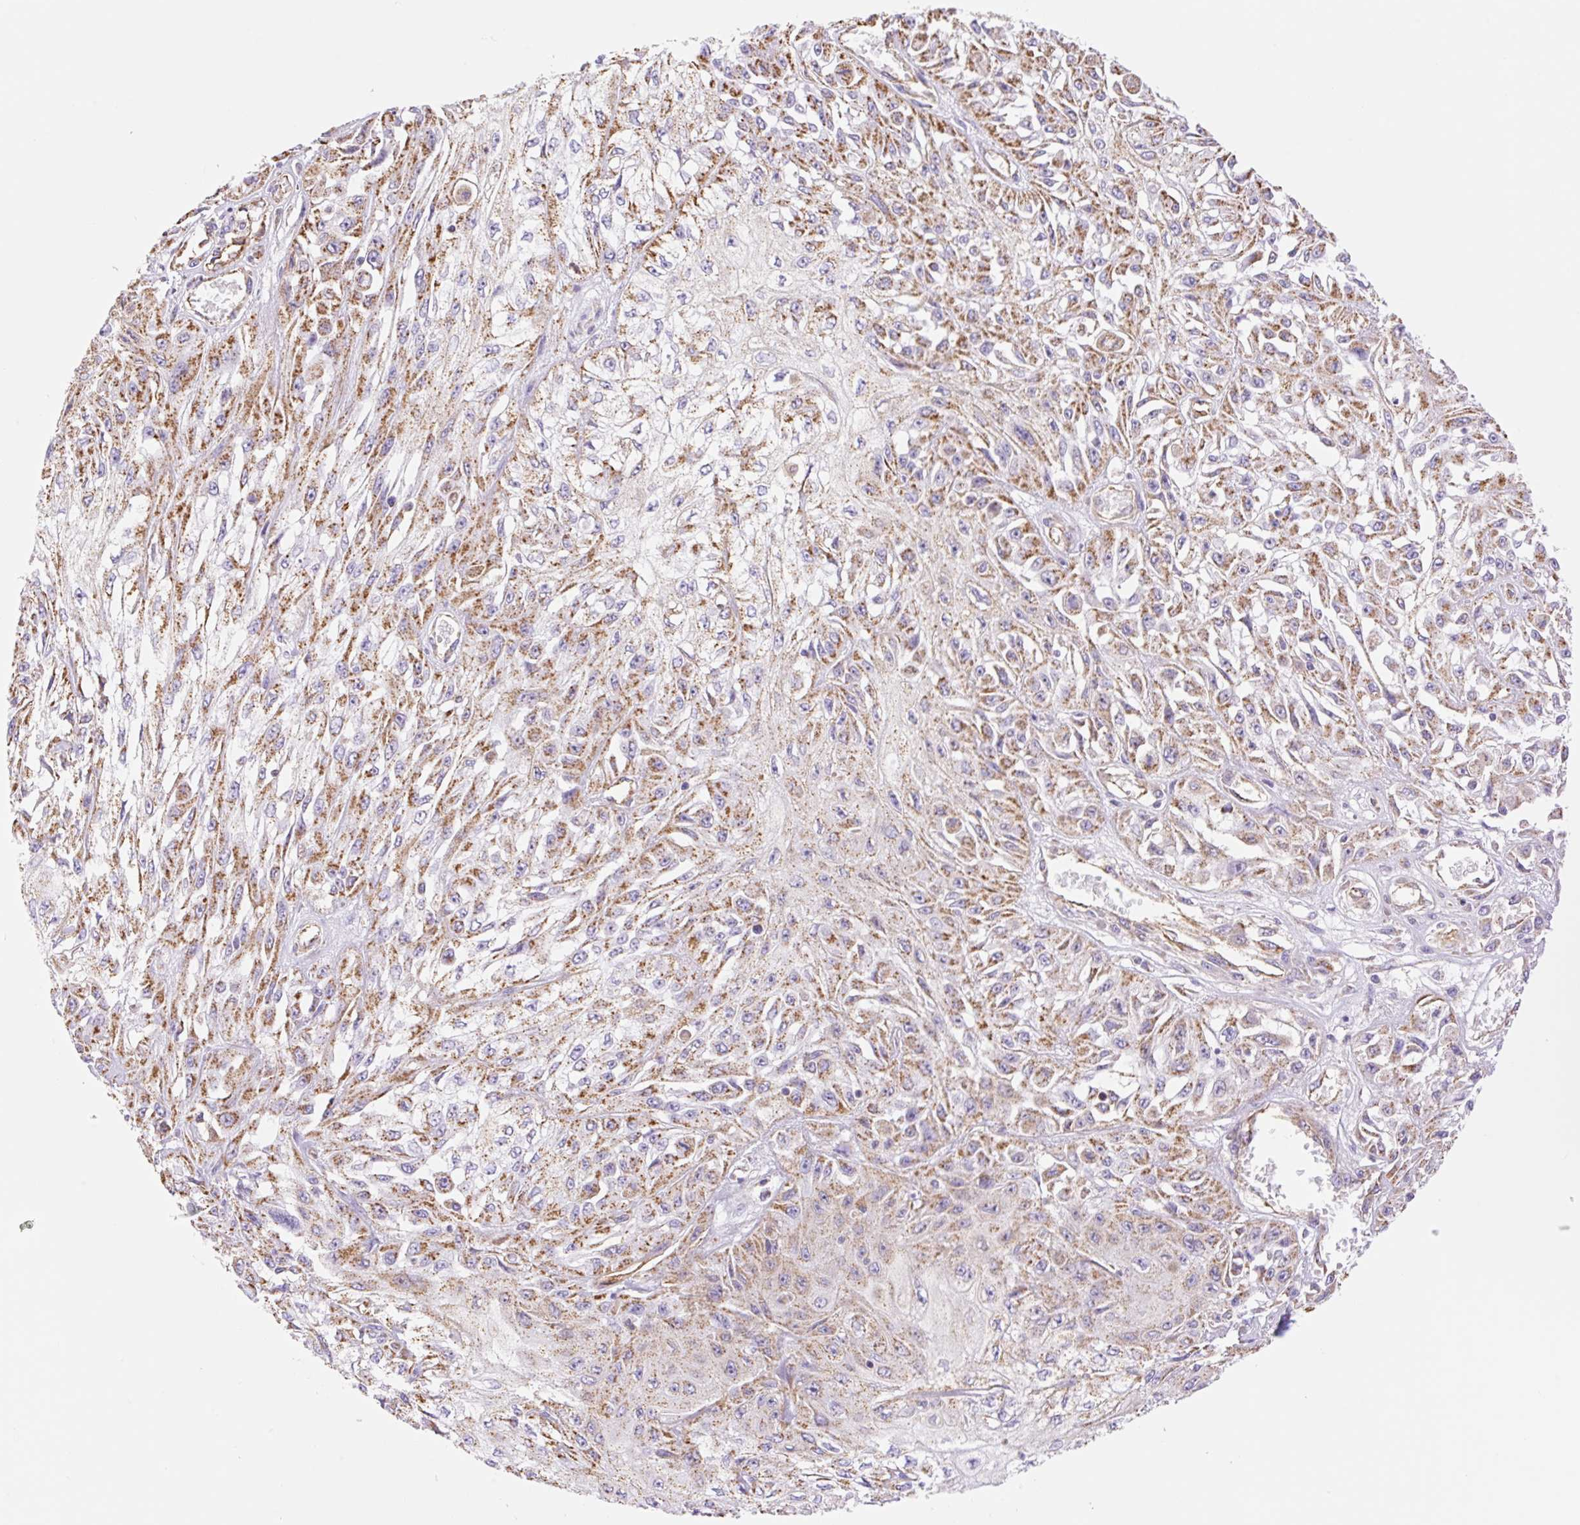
{"staining": {"intensity": "moderate", "quantity": ">75%", "location": "cytoplasmic/membranous"}, "tissue": "skin cancer", "cell_type": "Tumor cells", "image_type": "cancer", "snomed": [{"axis": "morphology", "description": "Squamous cell carcinoma, NOS"}, {"axis": "morphology", "description": "Squamous cell carcinoma, metastatic, NOS"}, {"axis": "topography", "description": "Skin"}, {"axis": "topography", "description": "Lymph node"}], "caption": "Skin cancer stained with DAB immunohistochemistry shows medium levels of moderate cytoplasmic/membranous expression in approximately >75% of tumor cells.", "gene": "ESAM", "patient": {"sex": "male", "age": 75}}